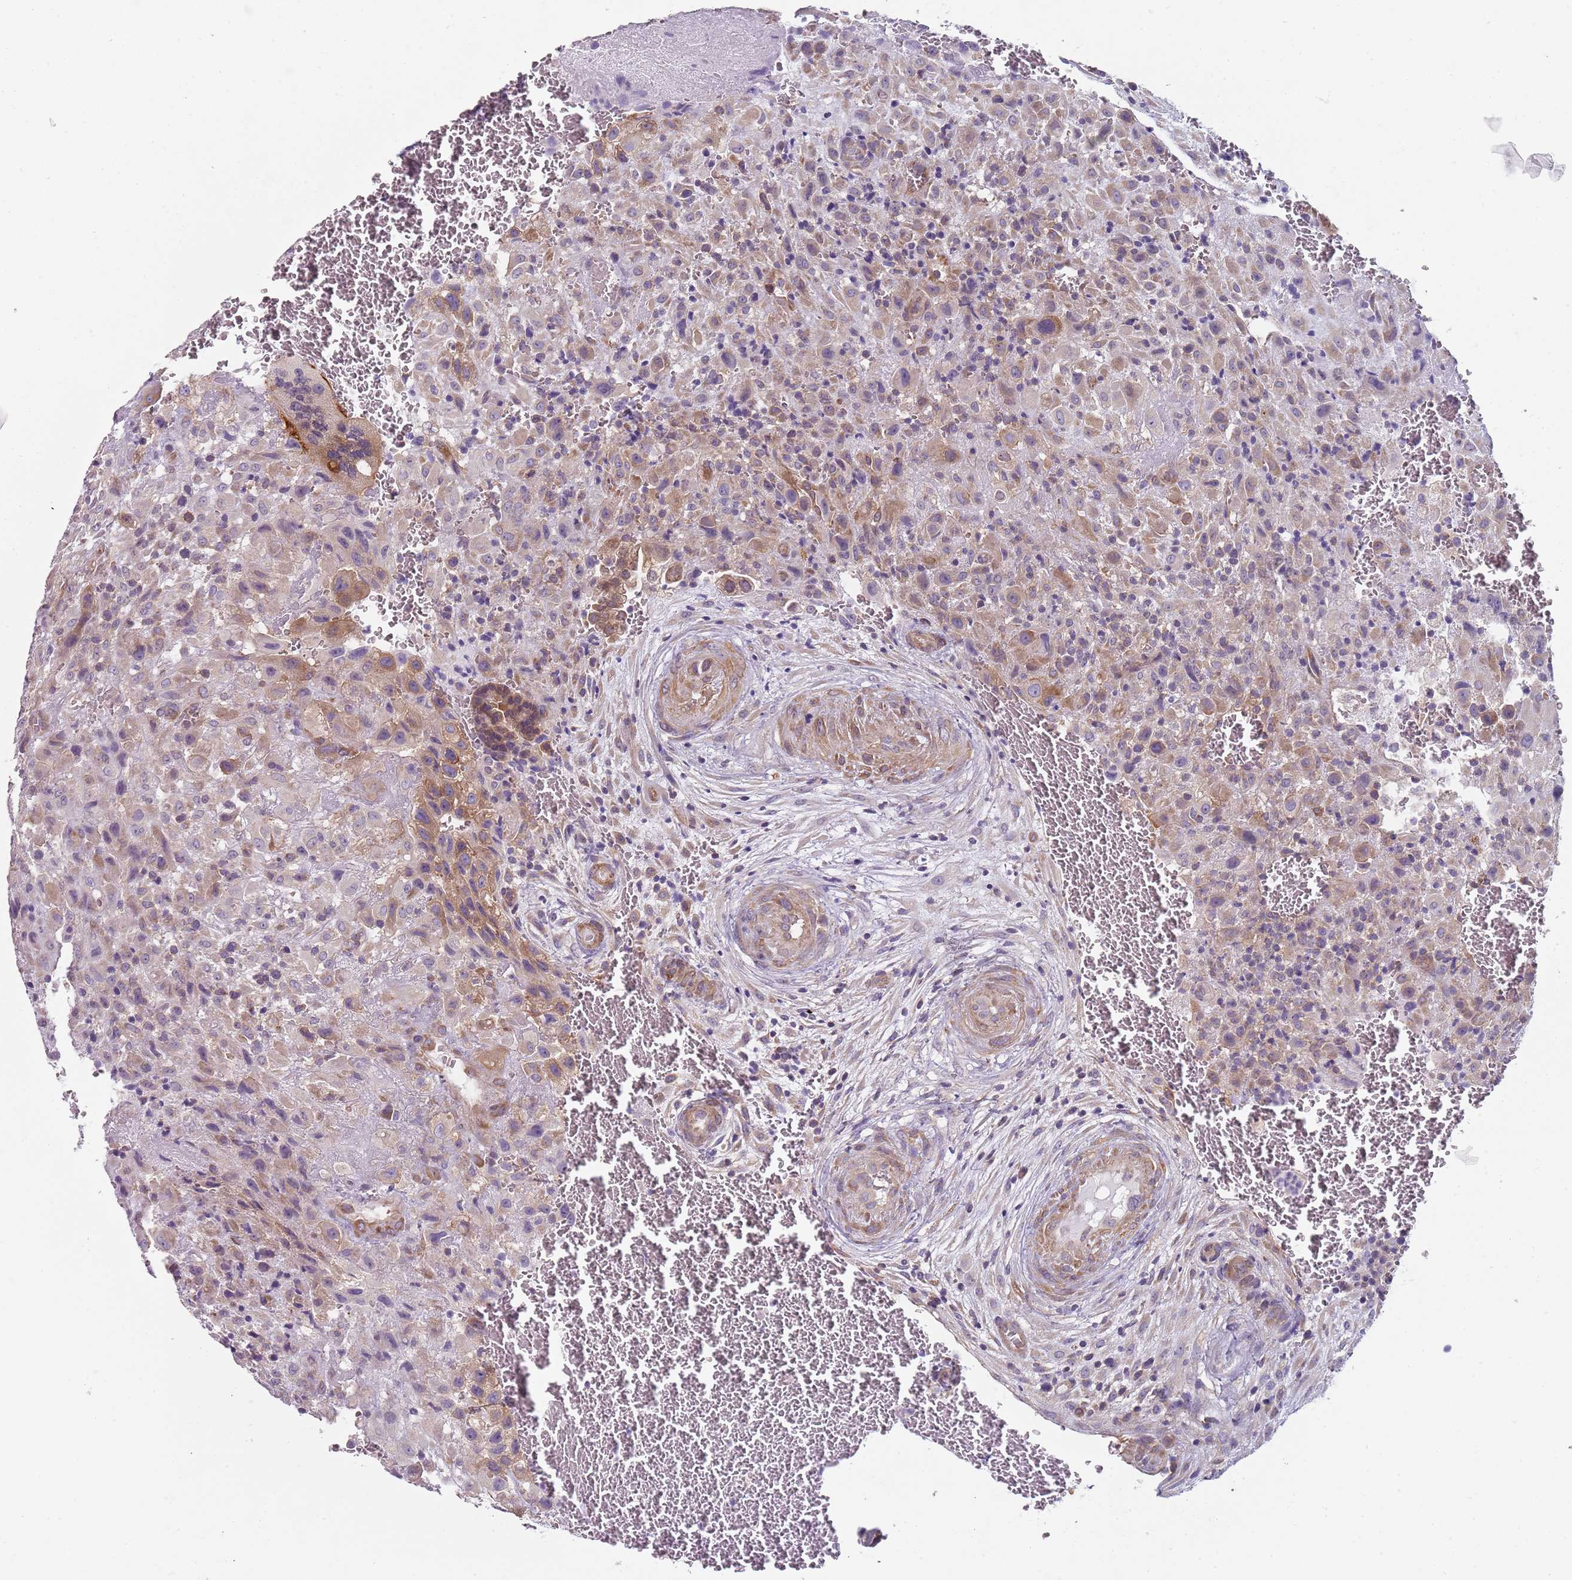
{"staining": {"intensity": "weak", "quantity": "25%-75%", "location": "cytoplasmic/membranous"}, "tissue": "placenta", "cell_type": "Decidual cells", "image_type": "normal", "snomed": [{"axis": "morphology", "description": "Normal tissue, NOS"}, {"axis": "topography", "description": "Placenta"}], "caption": "IHC (DAB) staining of unremarkable placenta displays weak cytoplasmic/membranous protein staining in about 25%-75% of decidual cells.", "gene": "SLC26A6", "patient": {"sex": "female", "age": 35}}